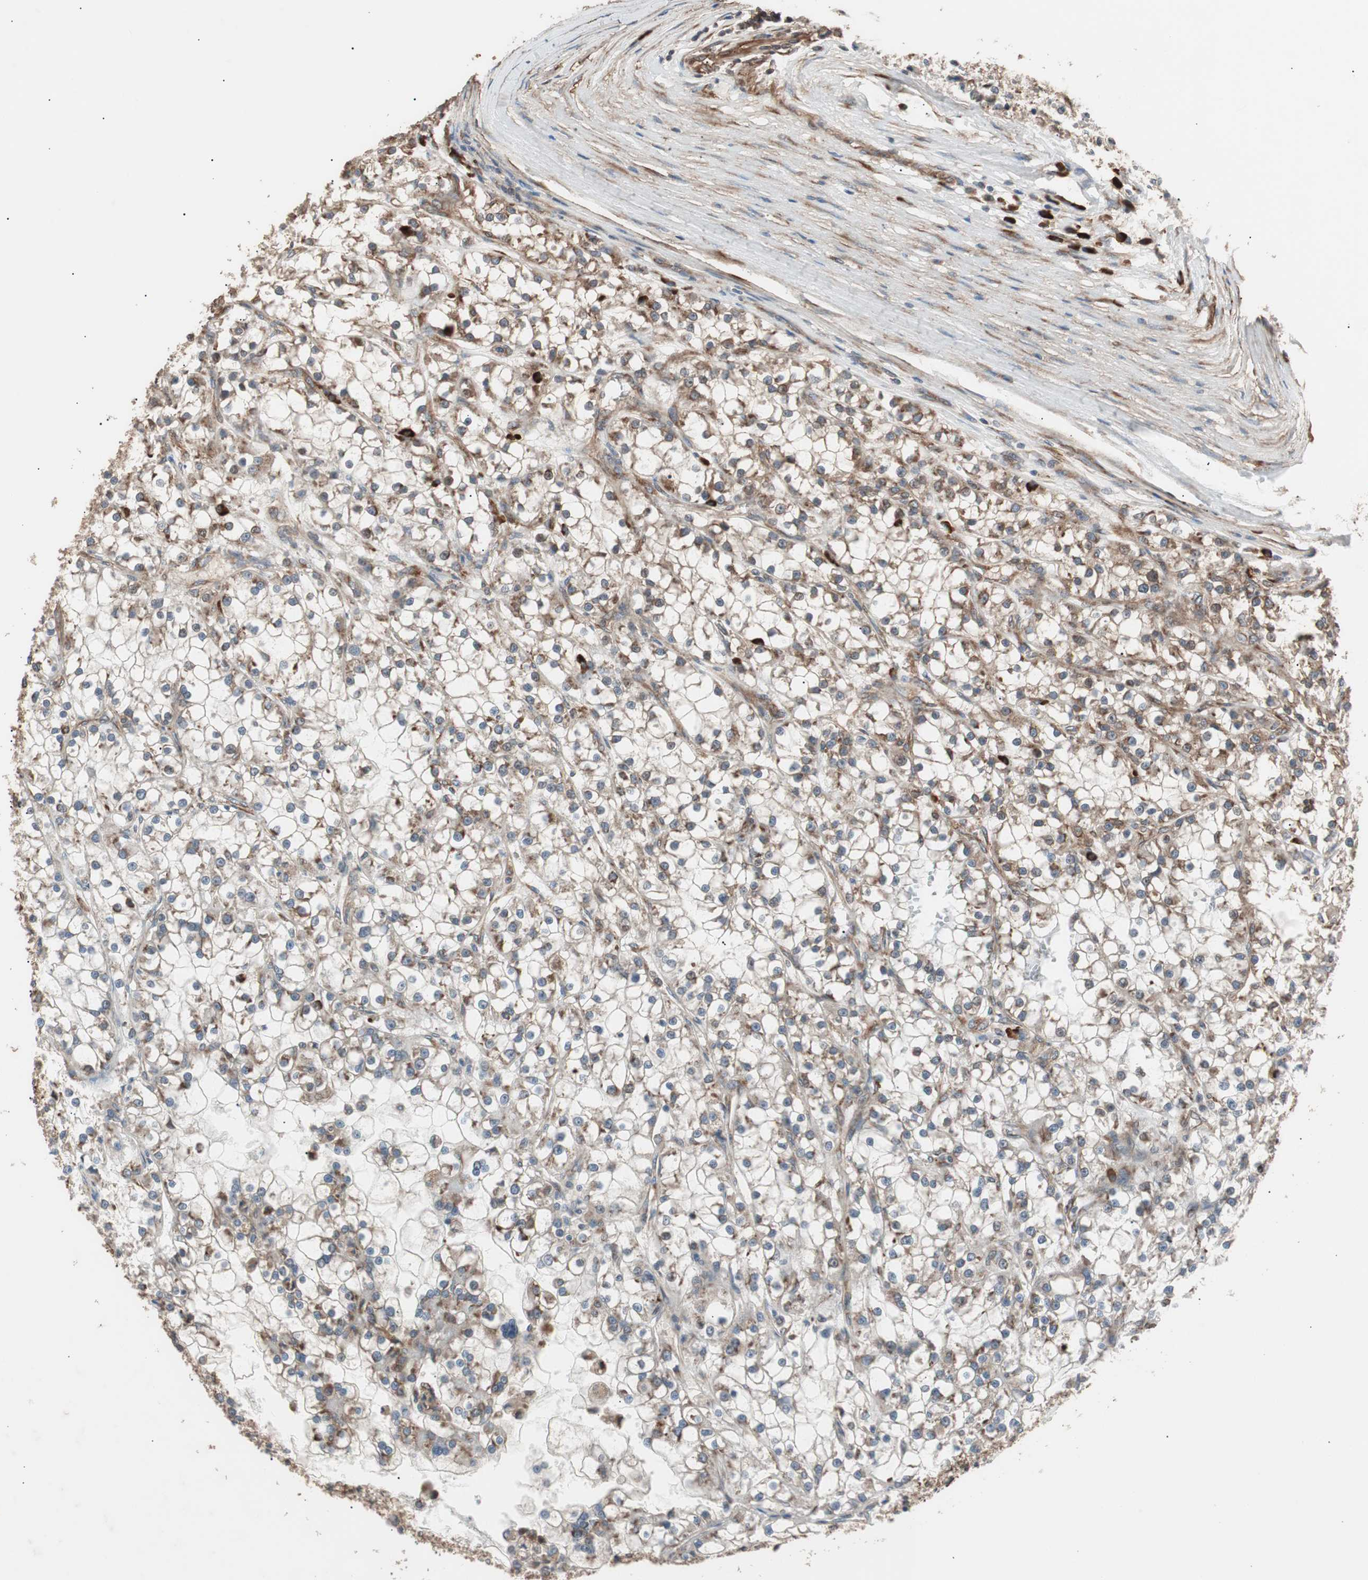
{"staining": {"intensity": "moderate", "quantity": "25%-75%", "location": "cytoplasmic/membranous"}, "tissue": "renal cancer", "cell_type": "Tumor cells", "image_type": "cancer", "snomed": [{"axis": "morphology", "description": "Adenocarcinoma, NOS"}, {"axis": "topography", "description": "Kidney"}], "caption": "There is medium levels of moderate cytoplasmic/membranous positivity in tumor cells of renal cancer (adenocarcinoma), as demonstrated by immunohistochemical staining (brown color).", "gene": "LZTS1", "patient": {"sex": "female", "age": 52}}